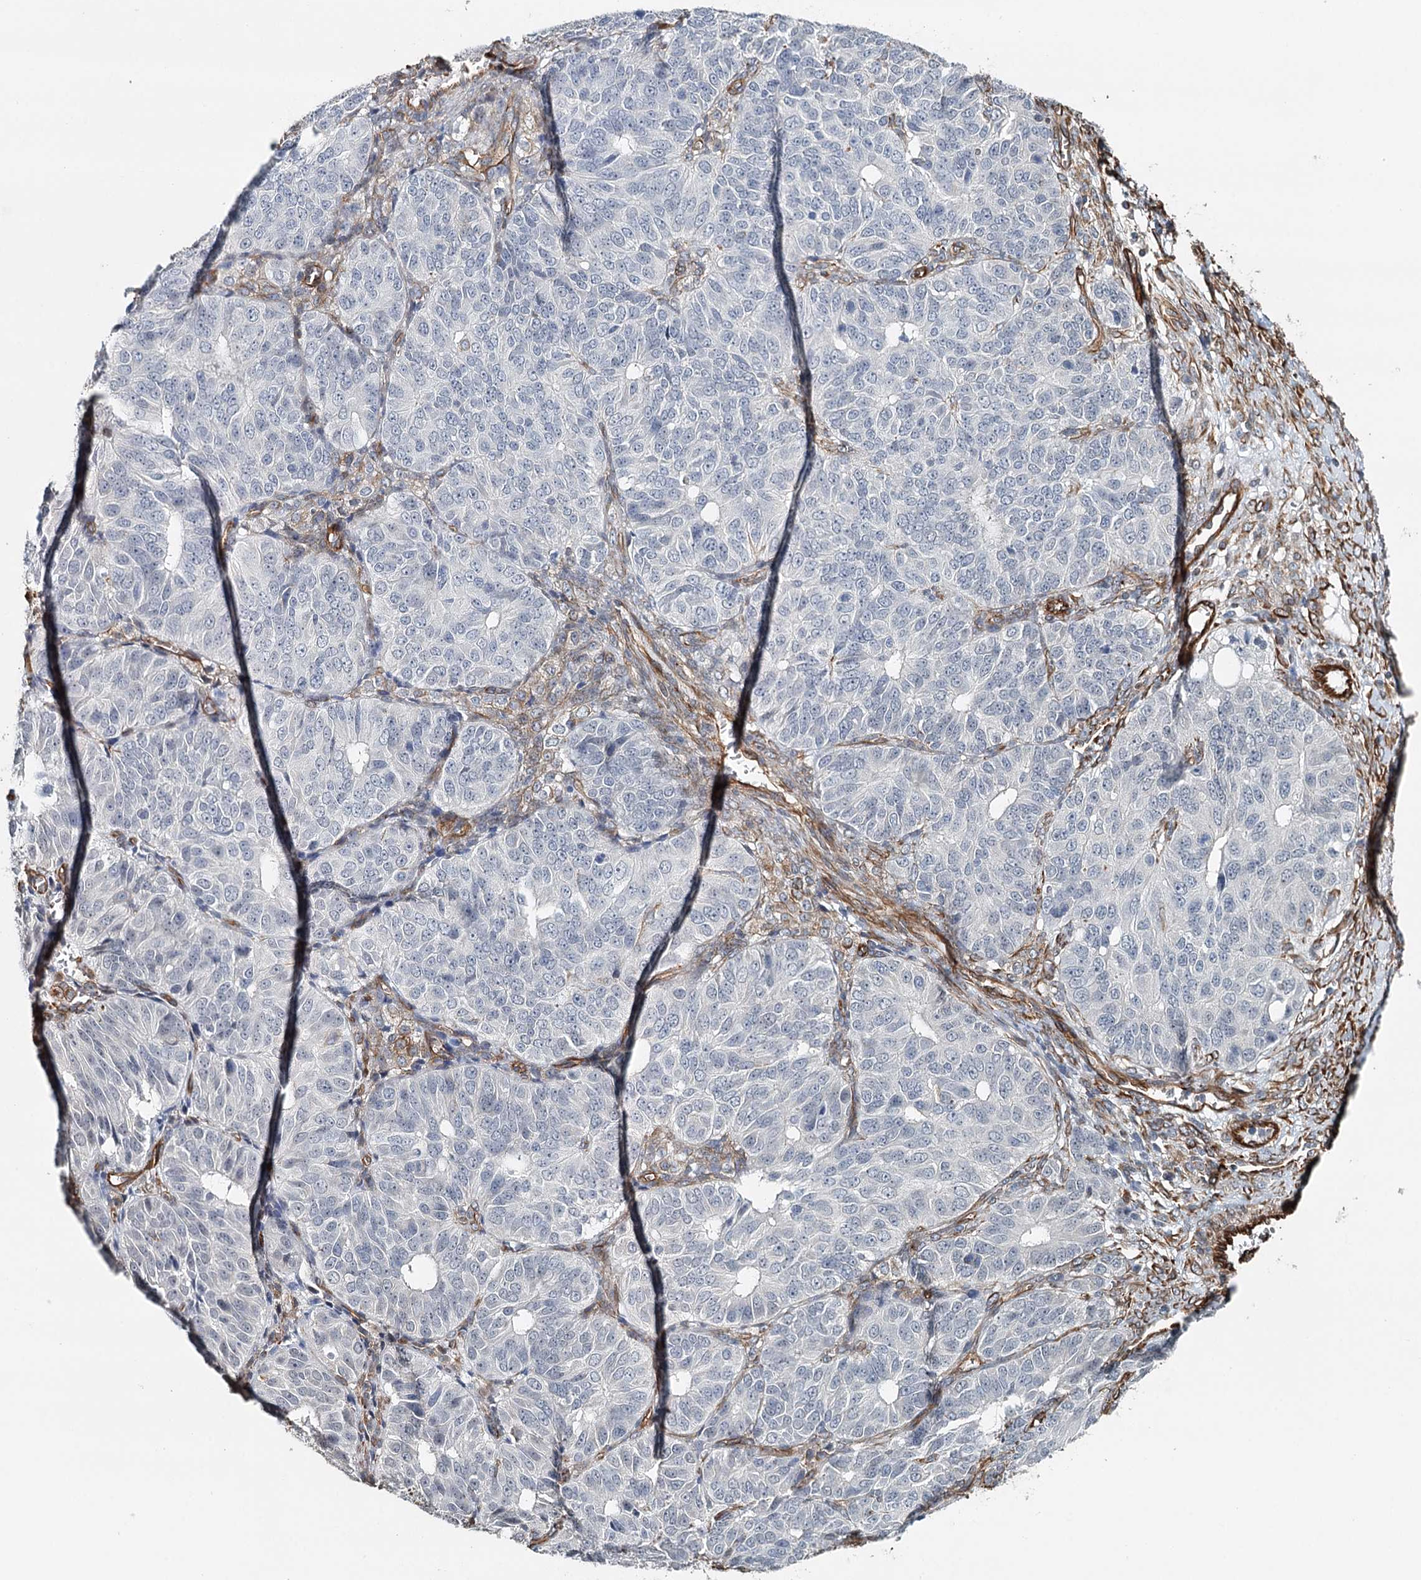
{"staining": {"intensity": "negative", "quantity": "none", "location": "none"}, "tissue": "ovarian cancer", "cell_type": "Tumor cells", "image_type": "cancer", "snomed": [{"axis": "morphology", "description": "Carcinoma, endometroid"}, {"axis": "topography", "description": "Ovary"}], "caption": "Micrograph shows no significant protein expression in tumor cells of ovarian endometroid carcinoma. (DAB IHC with hematoxylin counter stain).", "gene": "SYNPO", "patient": {"sex": "female", "age": 51}}